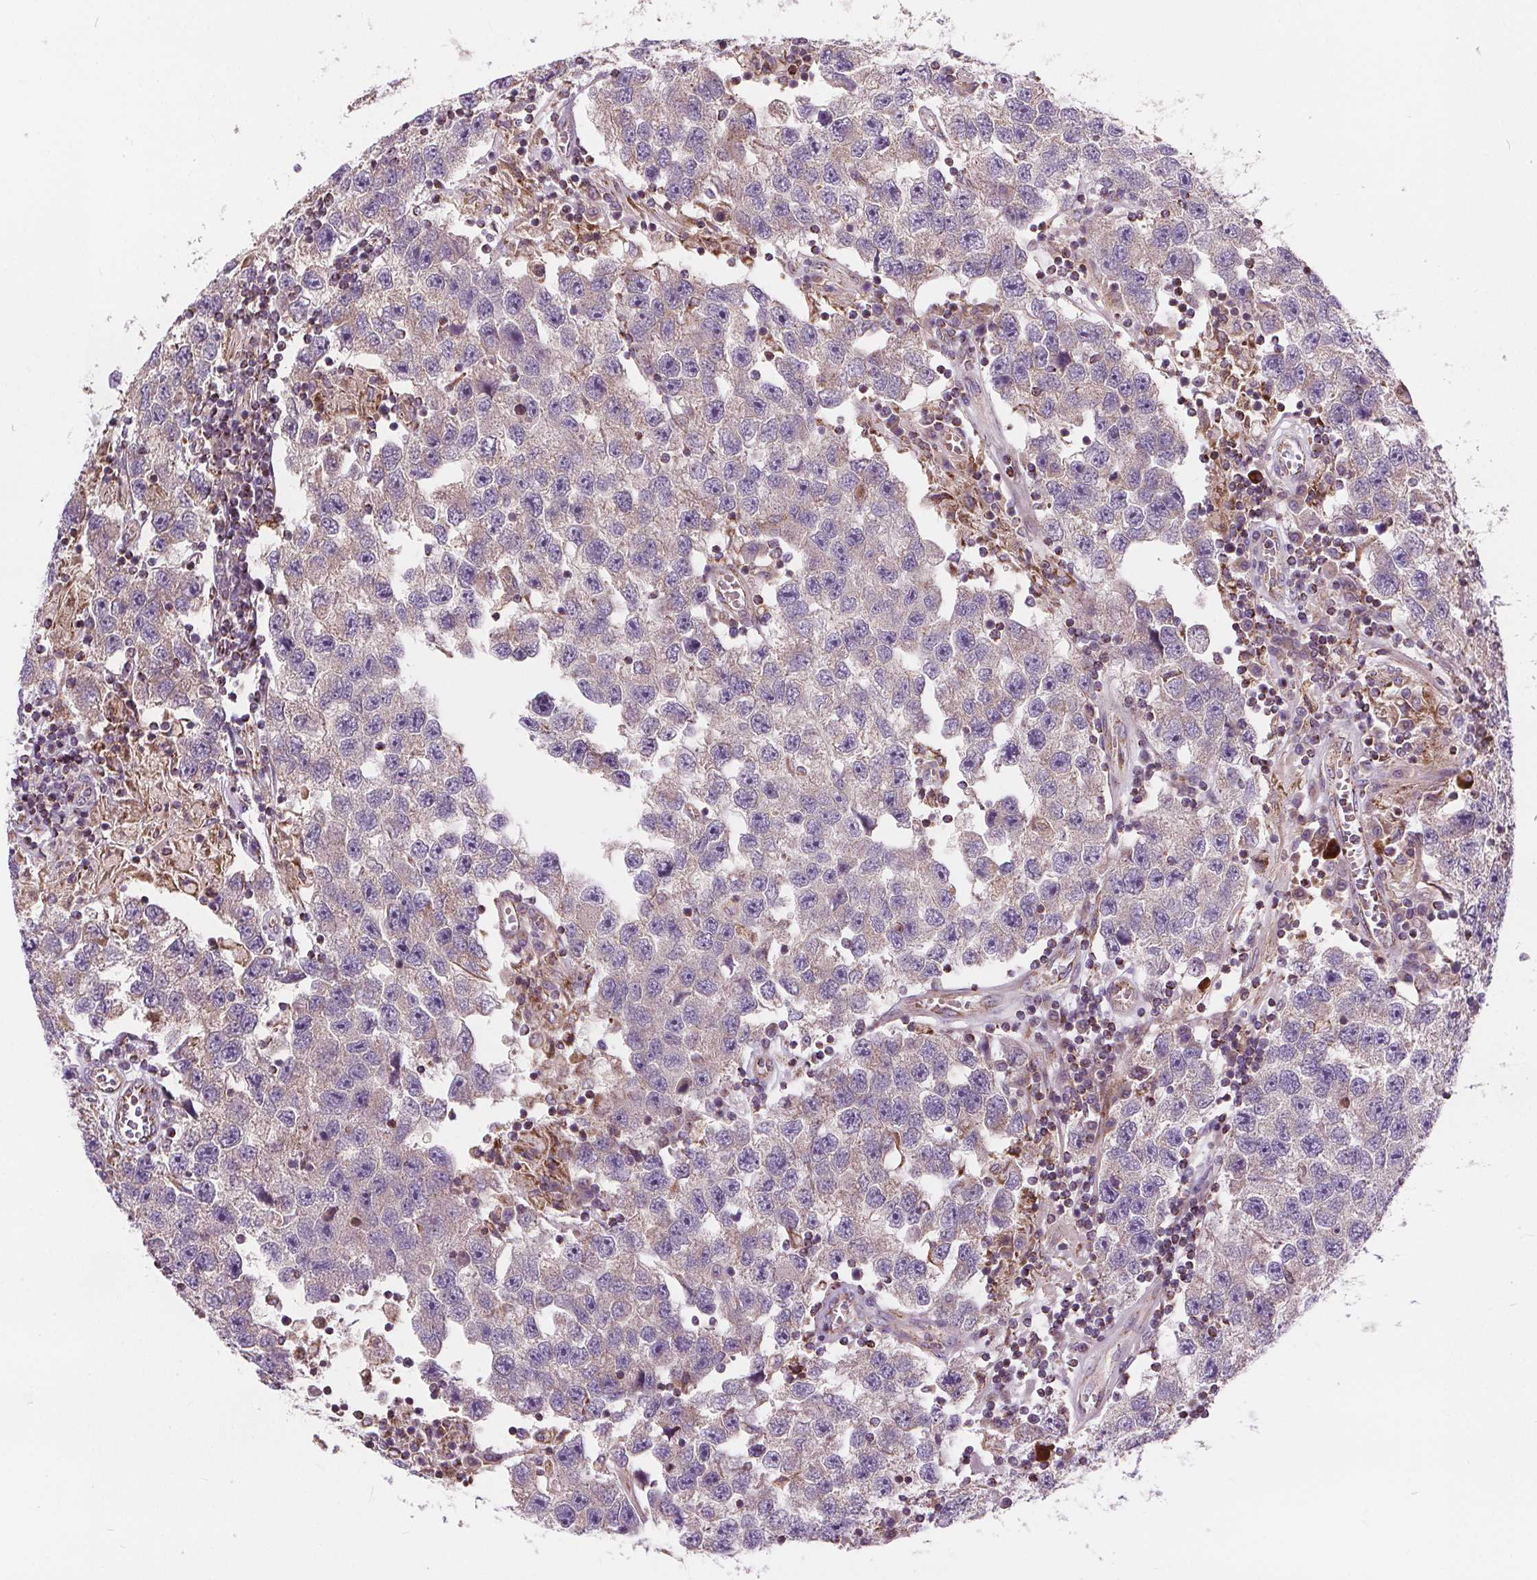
{"staining": {"intensity": "negative", "quantity": "none", "location": "none"}, "tissue": "testis cancer", "cell_type": "Tumor cells", "image_type": "cancer", "snomed": [{"axis": "morphology", "description": "Seminoma, NOS"}, {"axis": "topography", "description": "Testis"}], "caption": "High magnification brightfield microscopy of seminoma (testis) stained with DAB (3,3'-diaminobenzidine) (brown) and counterstained with hematoxylin (blue): tumor cells show no significant positivity.", "gene": "GOLT1B", "patient": {"sex": "male", "age": 26}}